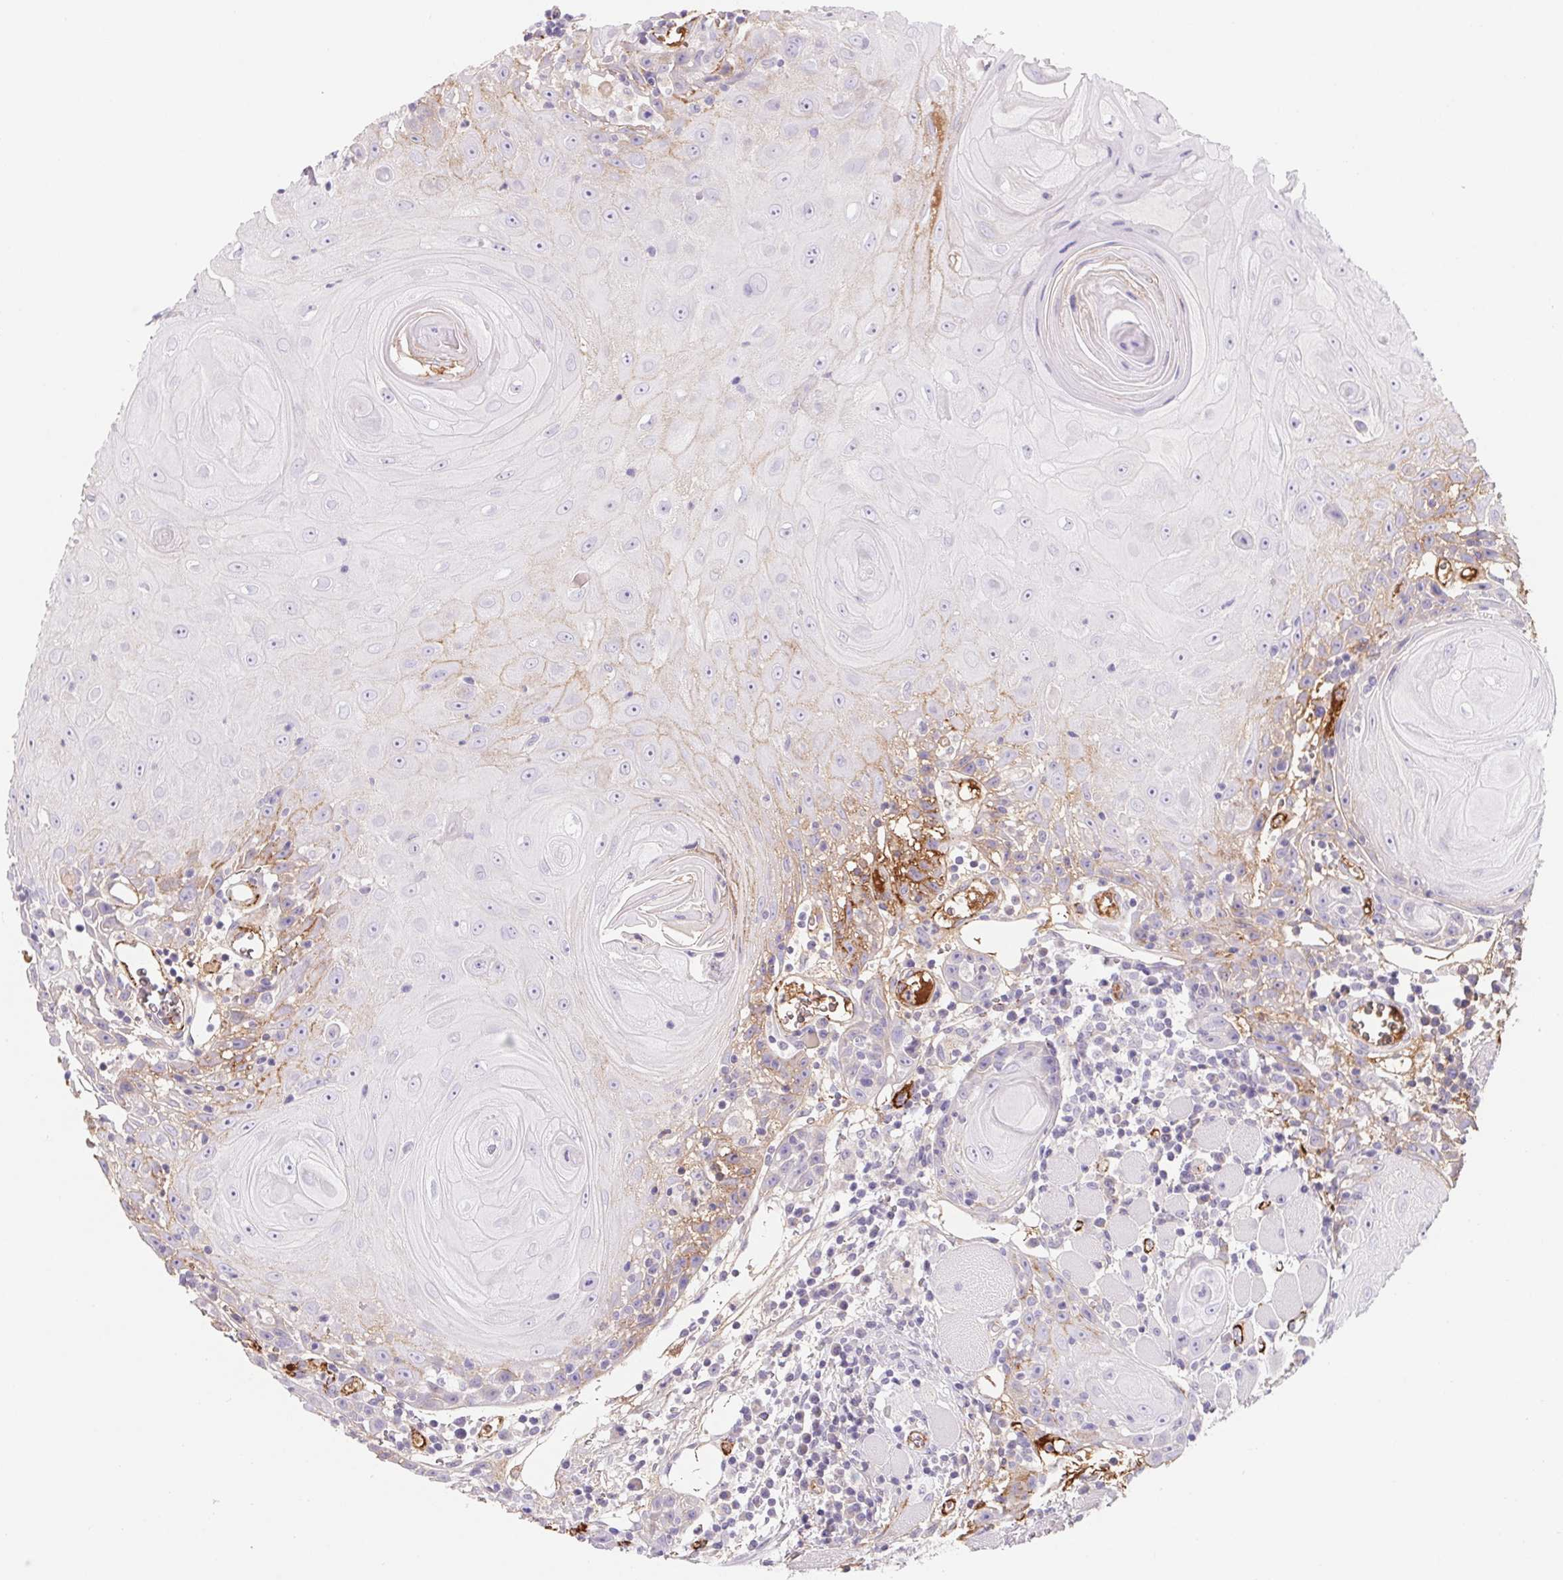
{"staining": {"intensity": "negative", "quantity": "none", "location": "none"}, "tissue": "head and neck cancer", "cell_type": "Tumor cells", "image_type": "cancer", "snomed": [{"axis": "morphology", "description": "Squamous cell carcinoma, NOS"}, {"axis": "topography", "description": "Head-Neck"}], "caption": "Head and neck cancer (squamous cell carcinoma) was stained to show a protein in brown. There is no significant expression in tumor cells.", "gene": "LPA", "patient": {"sex": "male", "age": 52}}